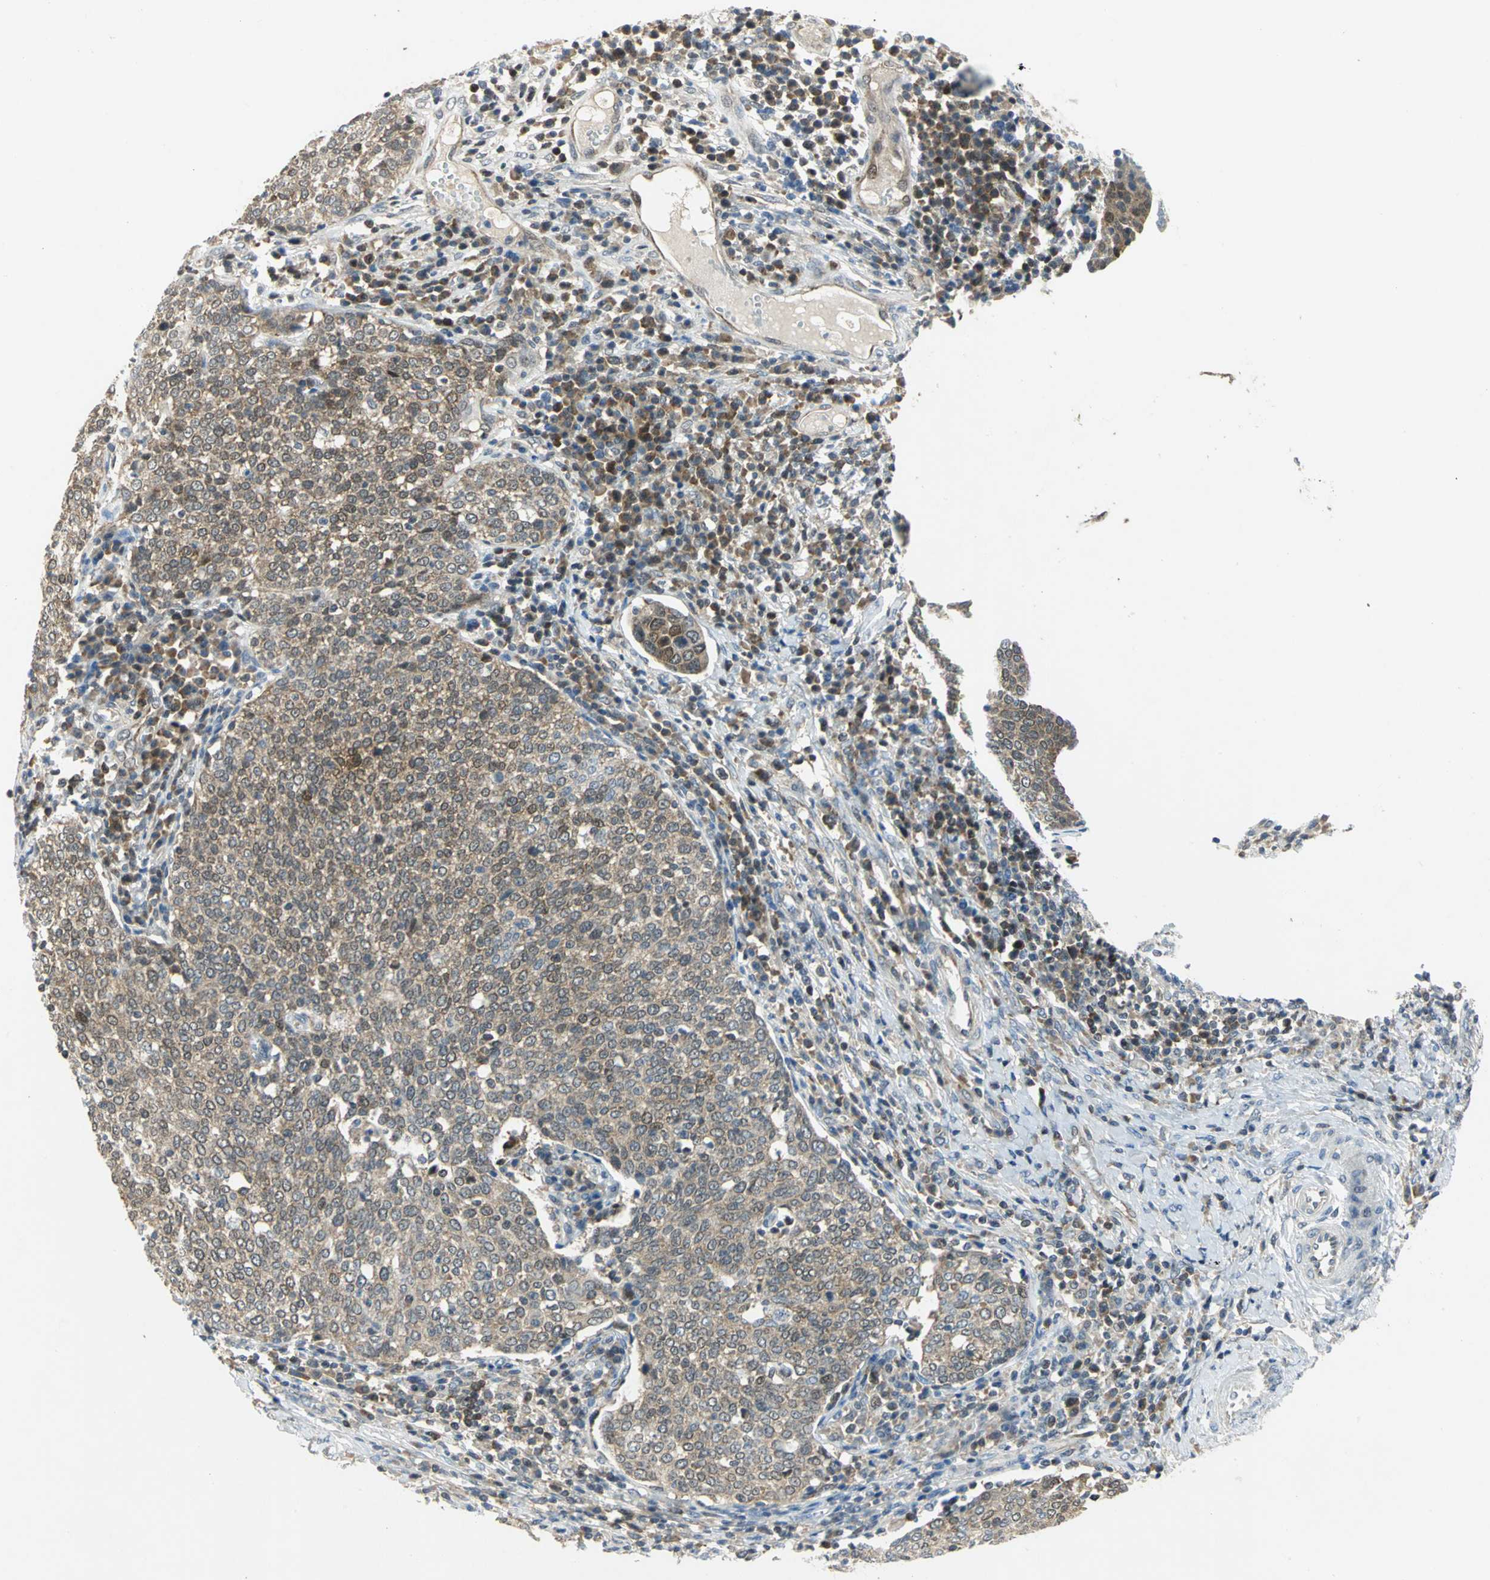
{"staining": {"intensity": "weak", "quantity": ">75%", "location": "cytoplasmic/membranous"}, "tissue": "cervical cancer", "cell_type": "Tumor cells", "image_type": "cancer", "snomed": [{"axis": "morphology", "description": "Squamous cell carcinoma, NOS"}, {"axis": "topography", "description": "Cervix"}], "caption": "Human cervical cancer stained with a brown dye exhibits weak cytoplasmic/membranous positive expression in about >75% of tumor cells.", "gene": "PPIA", "patient": {"sex": "female", "age": 40}}